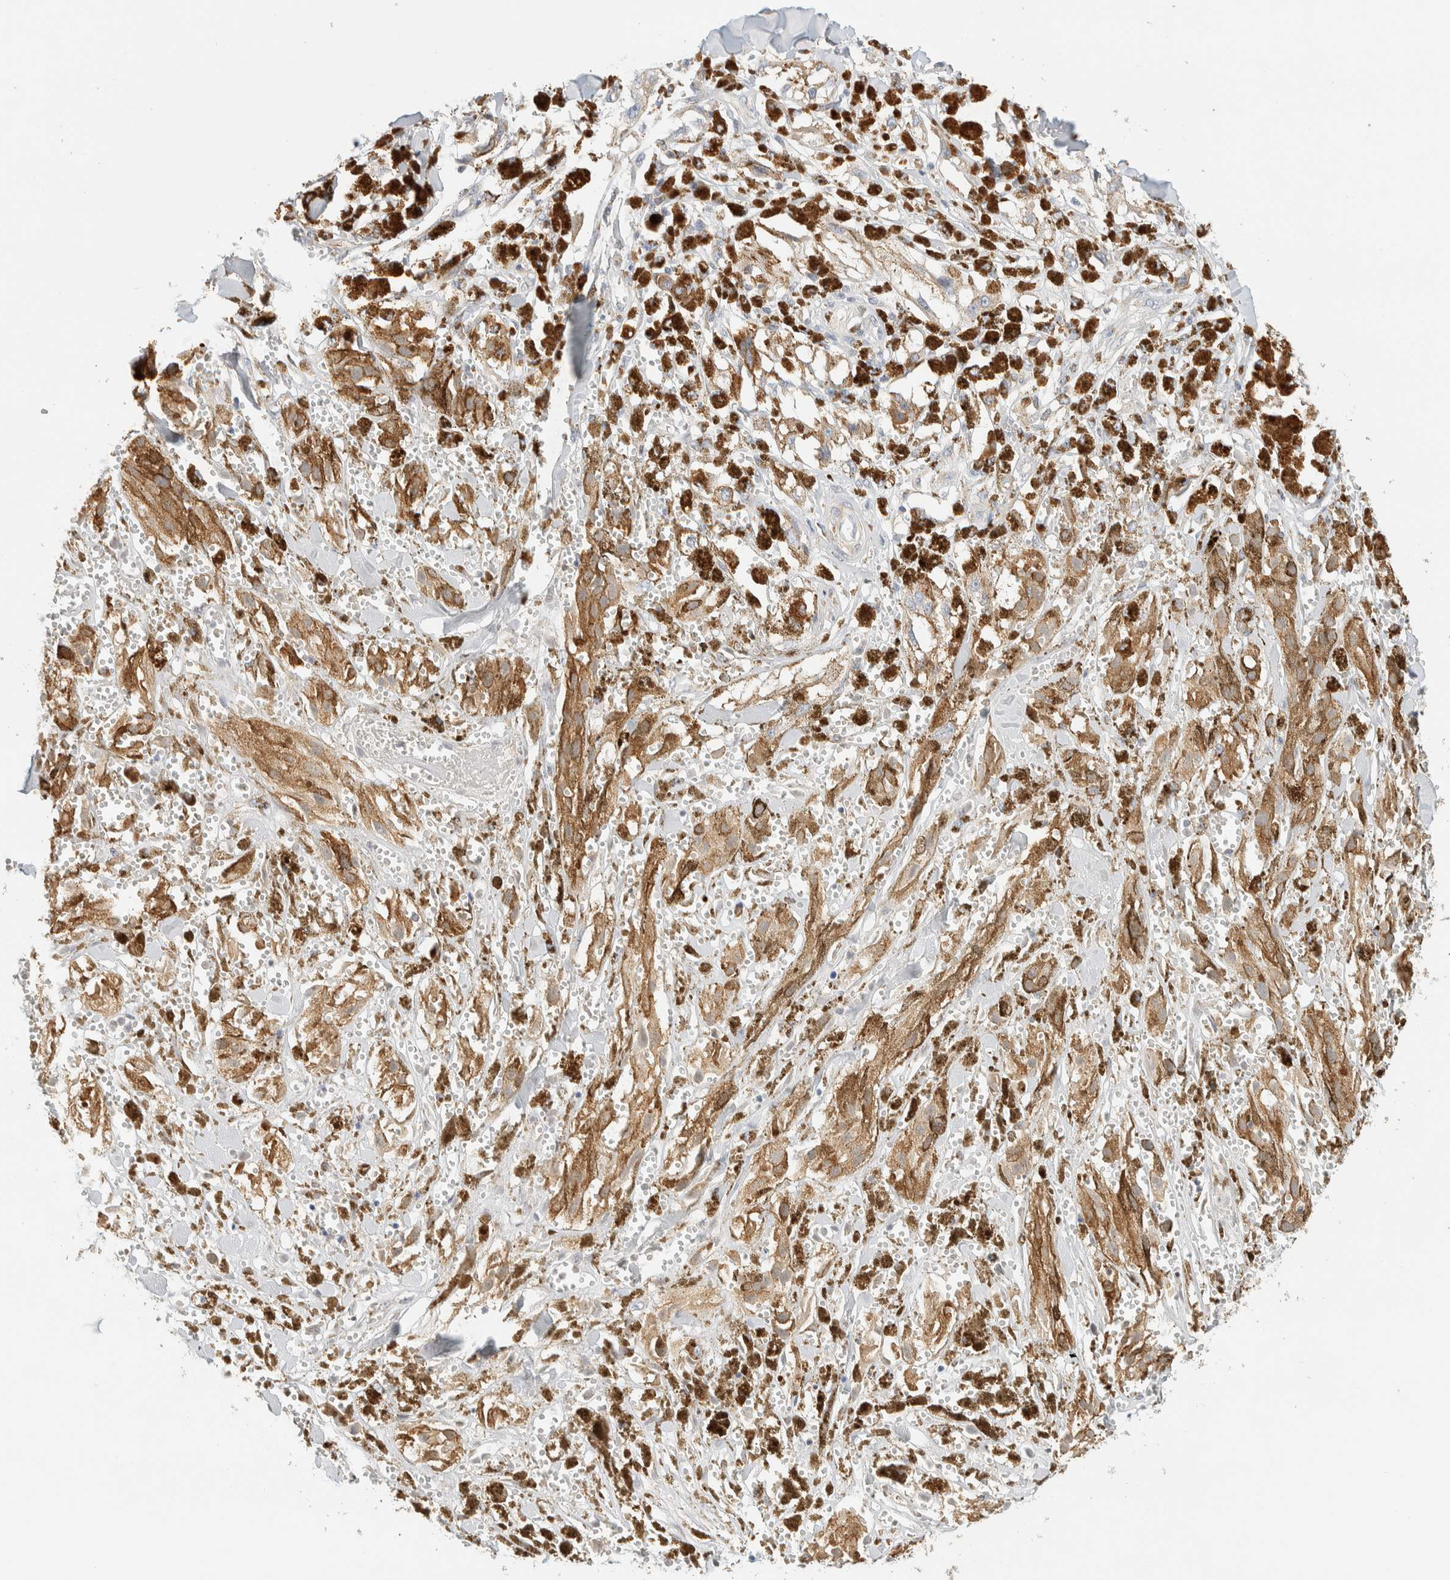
{"staining": {"intensity": "moderate", "quantity": ">75%", "location": "cytoplasmic/membranous"}, "tissue": "melanoma", "cell_type": "Tumor cells", "image_type": "cancer", "snomed": [{"axis": "morphology", "description": "Malignant melanoma, NOS"}, {"axis": "topography", "description": "Skin"}], "caption": "Immunohistochemical staining of melanoma demonstrates medium levels of moderate cytoplasmic/membranous protein staining in about >75% of tumor cells.", "gene": "NT5C", "patient": {"sex": "male", "age": 88}}